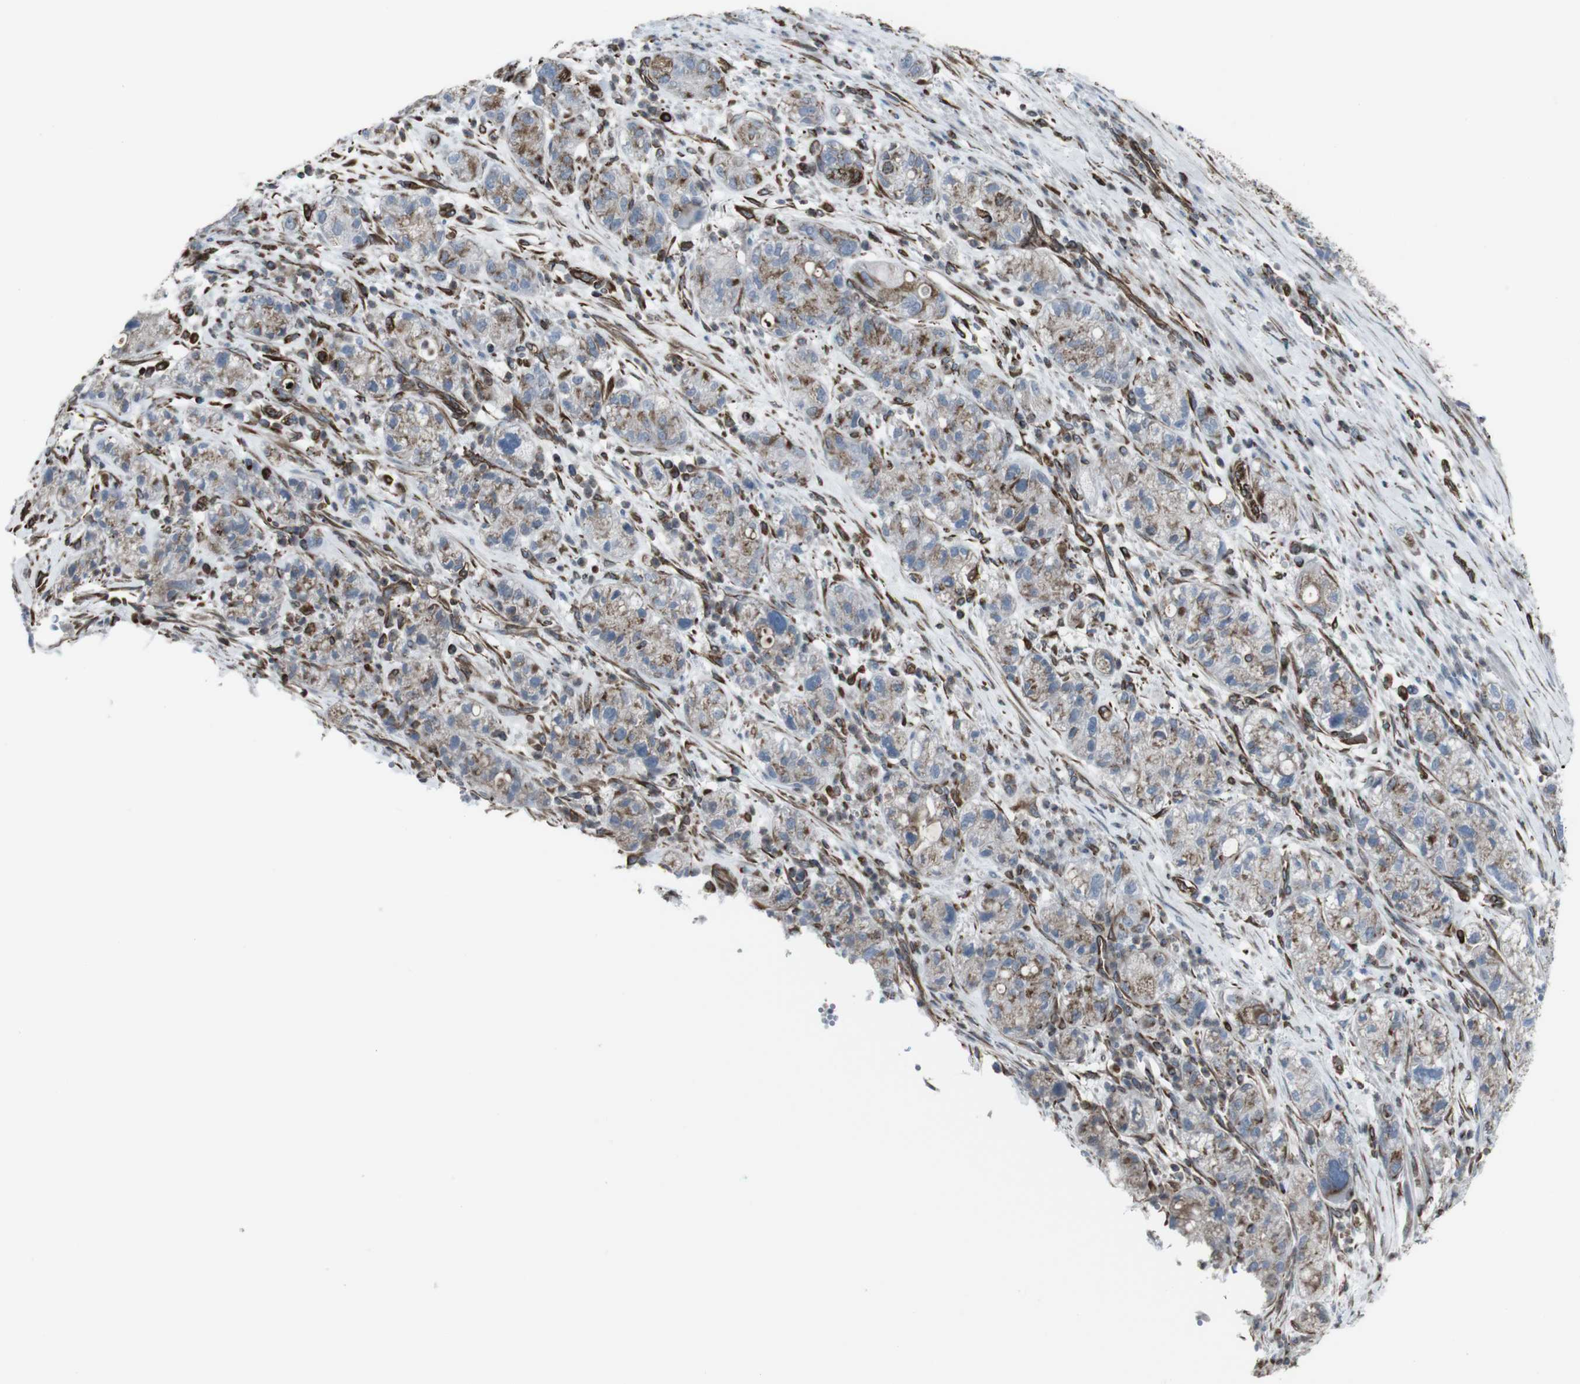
{"staining": {"intensity": "moderate", "quantity": "25%-75%", "location": "cytoplasmic/membranous"}, "tissue": "pancreatic cancer", "cell_type": "Tumor cells", "image_type": "cancer", "snomed": [{"axis": "morphology", "description": "Adenocarcinoma, NOS"}, {"axis": "topography", "description": "Pancreas"}], "caption": "Tumor cells show medium levels of moderate cytoplasmic/membranous expression in about 25%-75% of cells in human pancreatic cancer. The staining is performed using DAB brown chromogen to label protein expression. The nuclei are counter-stained blue using hematoxylin.", "gene": "TMEM141", "patient": {"sex": "female", "age": 78}}